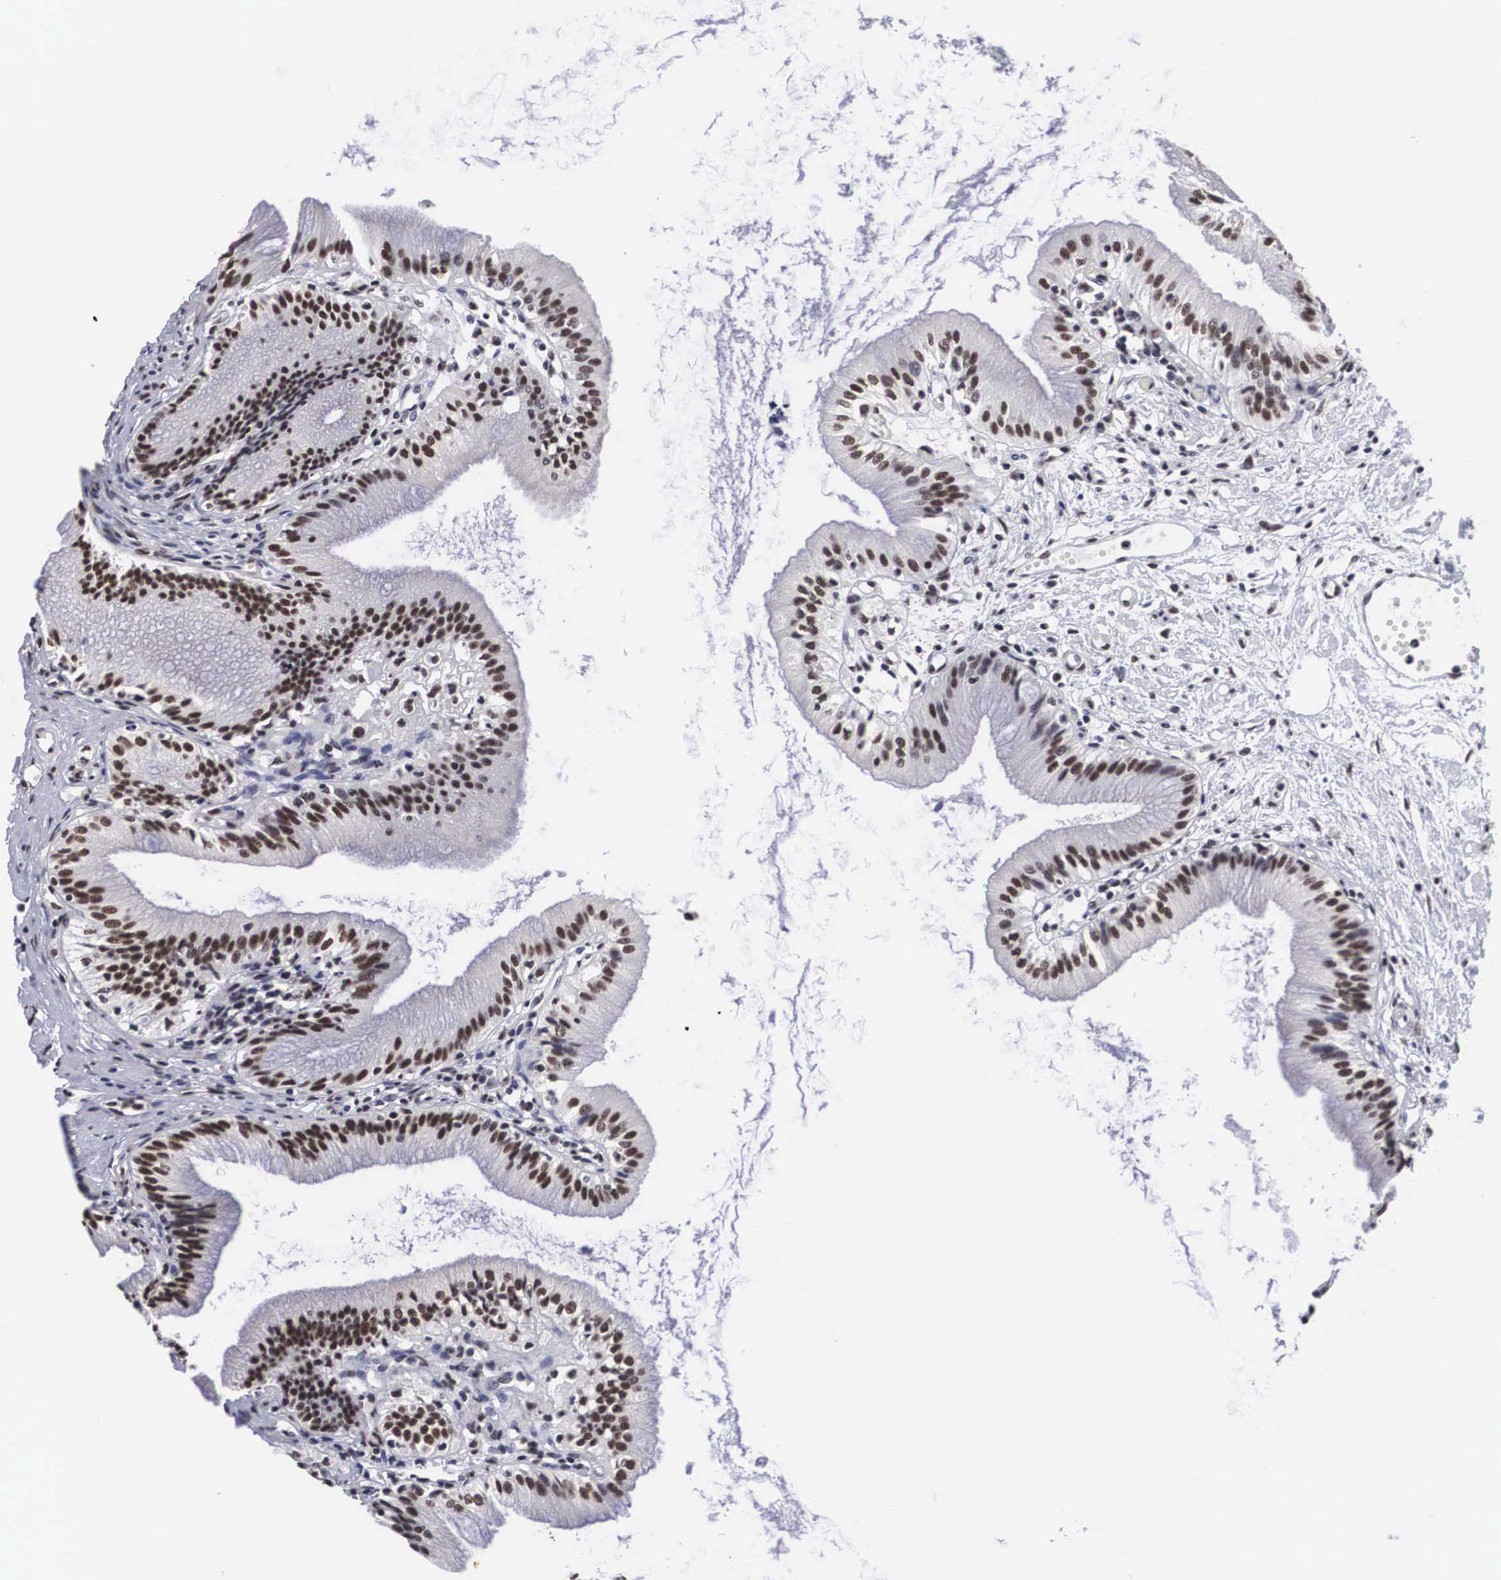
{"staining": {"intensity": "moderate", "quantity": ">75%", "location": "nuclear"}, "tissue": "gallbladder", "cell_type": "Glandular cells", "image_type": "normal", "snomed": [{"axis": "morphology", "description": "Normal tissue, NOS"}, {"axis": "topography", "description": "Gallbladder"}], "caption": "Normal gallbladder was stained to show a protein in brown. There is medium levels of moderate nuclear positivity in approximately >75% of glandular cells. (brown staining indicates protein expression, while blue staining denotes nuclei).", "gene": "ACIN1", "patient": {"sex": "male", "age": 58}}